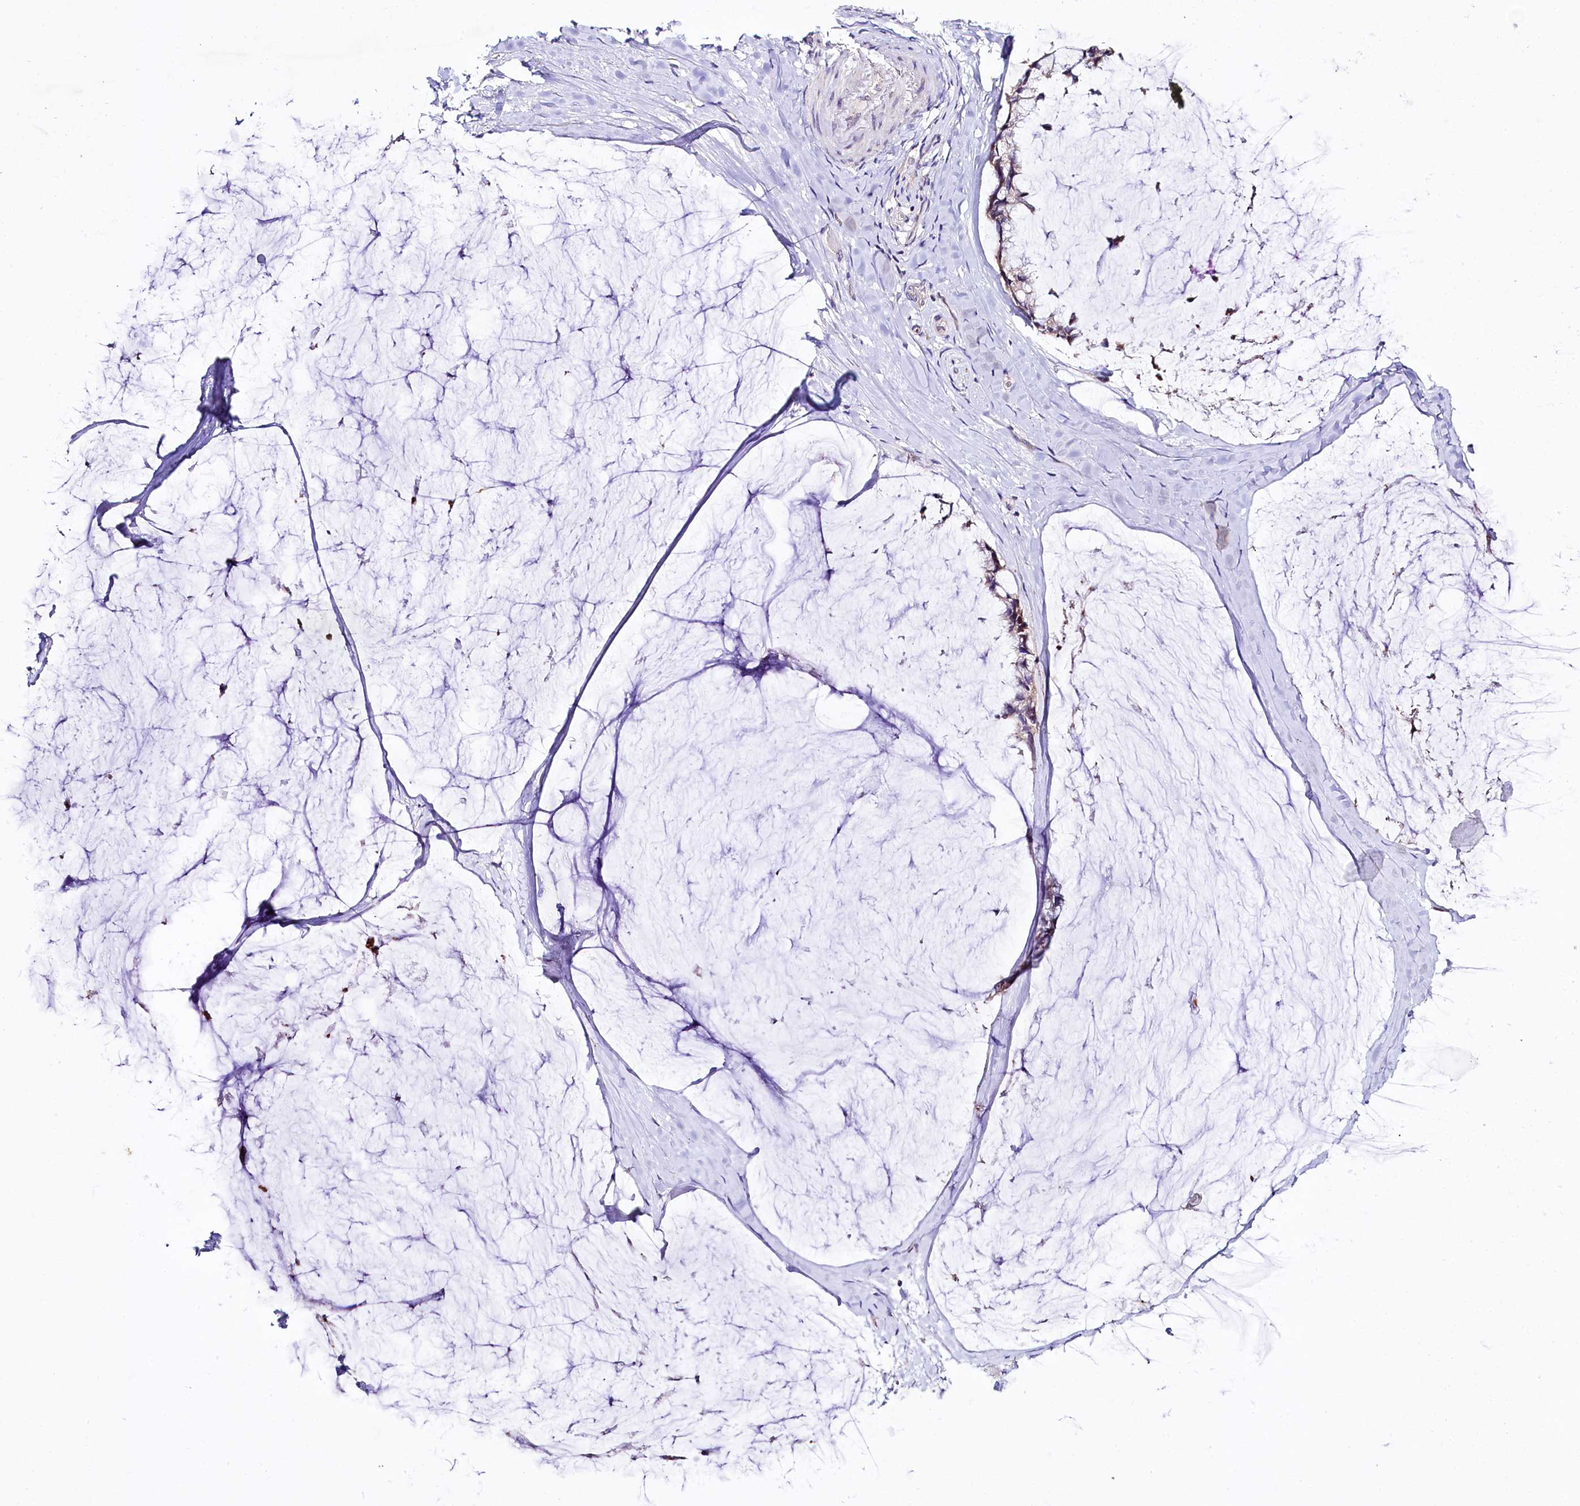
{"staining": {"intensity": "weak", "quantity": "25%-75%", "location": "cytoplasmic/membranous"}, "tissue": "ovarian cancer", "cell_type": "Tumor cells", "image_type": "cancer", "snomed": [{"axis": "morphology", "description": "Cystadenocarcinoma, mucinous, NOS"}, {"axis": "topography", "description": "Ovary"}], "caption": "A micrograph of human ovarian cancer stained for a protein displays weak cytoplasmic/membranous brown staining in tumor cells. (IHC, brightfield microscopy, high magnification).", "gene": "CEP295", "patient": {"sex": "female", "age": 39}}